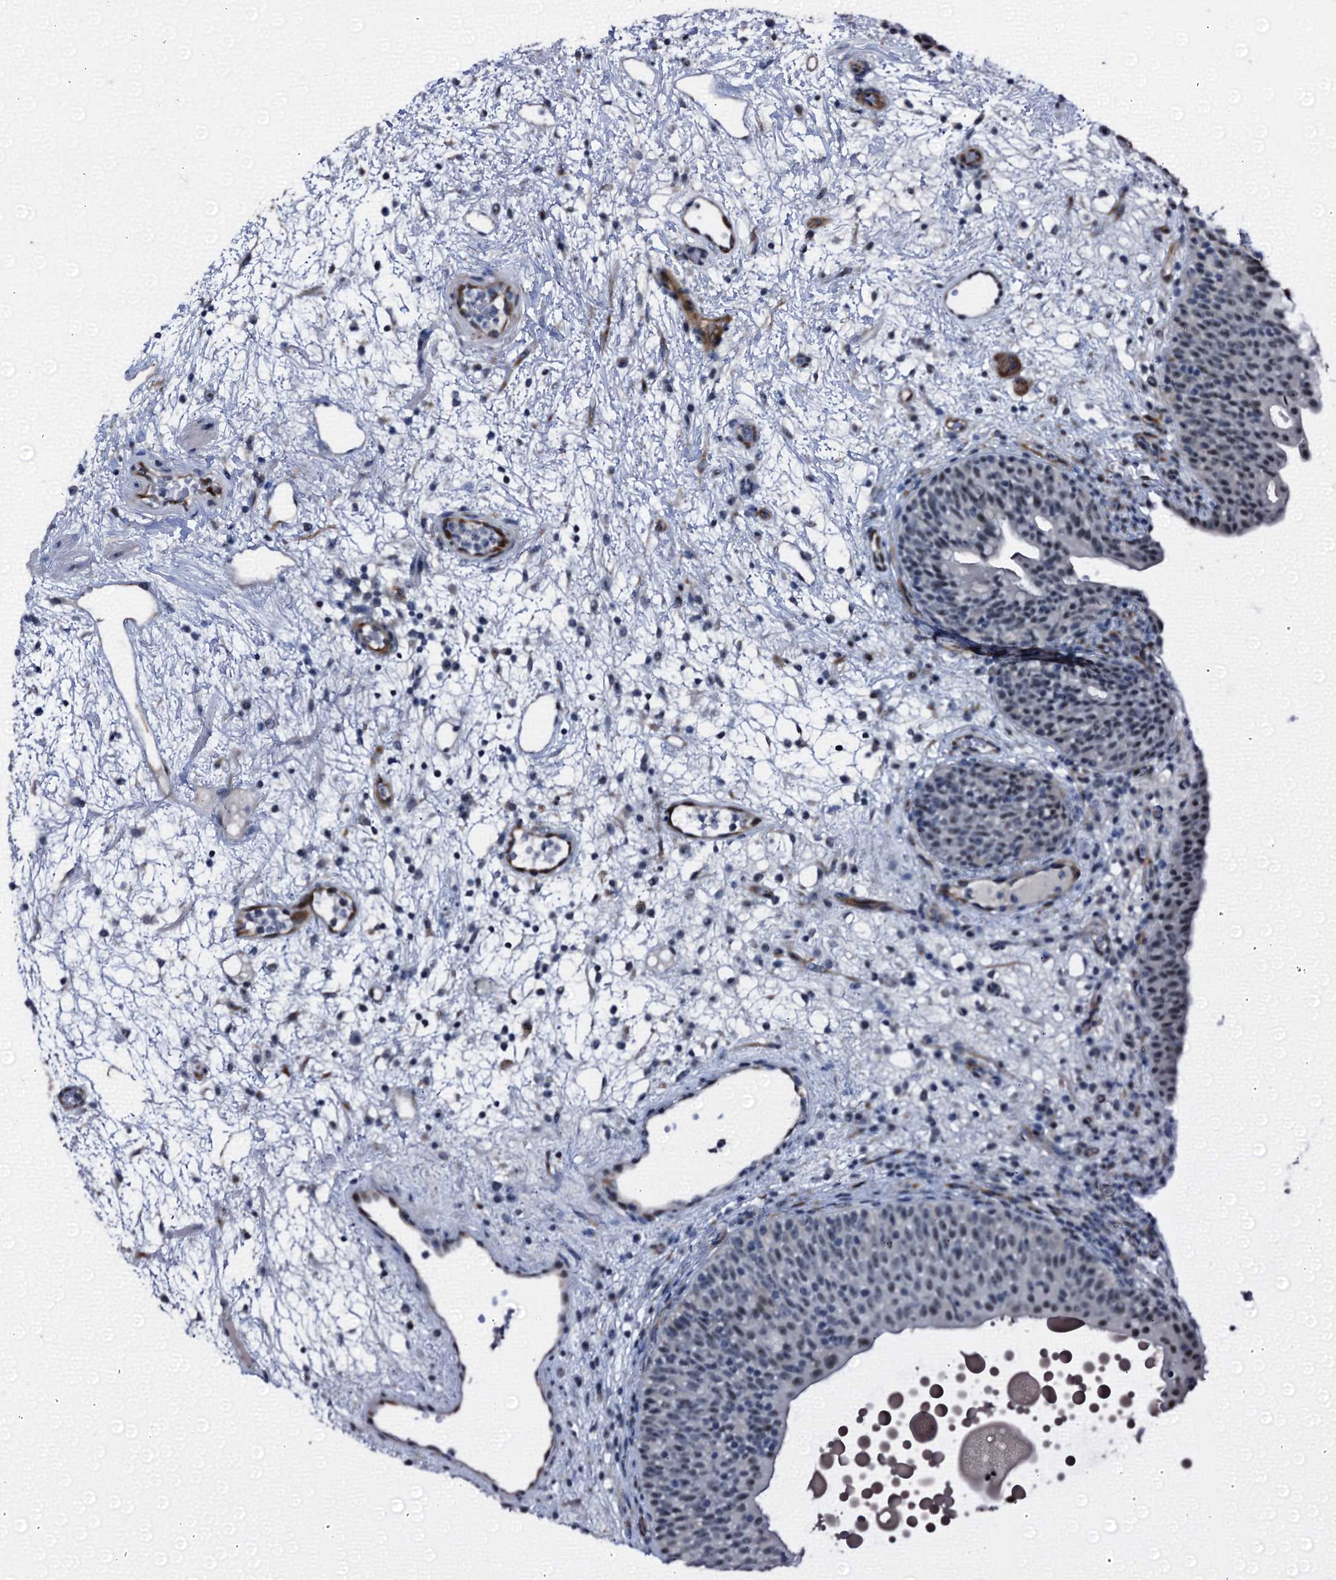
{"staining": {"intensity": "moderate", "quantity": "25%-75%", "location": "nuclear"}, "tissue": "urinary bladder", "cell_type": "Urothelial cells", "image_type": "normal", "snomed": [{"axis": "morphology", "description": "Normal tissue, NOS"}, {"axis": "topography", "description": "Urinary bladder"}], "caption": "Human urinary bladder stained for a protein (brown) demonstrates moderate nuclear positive expression in approximately 25%-75% of urothelial cells.", "gene": "EMG1", "patient": {"sex": "male", "age": 71}}